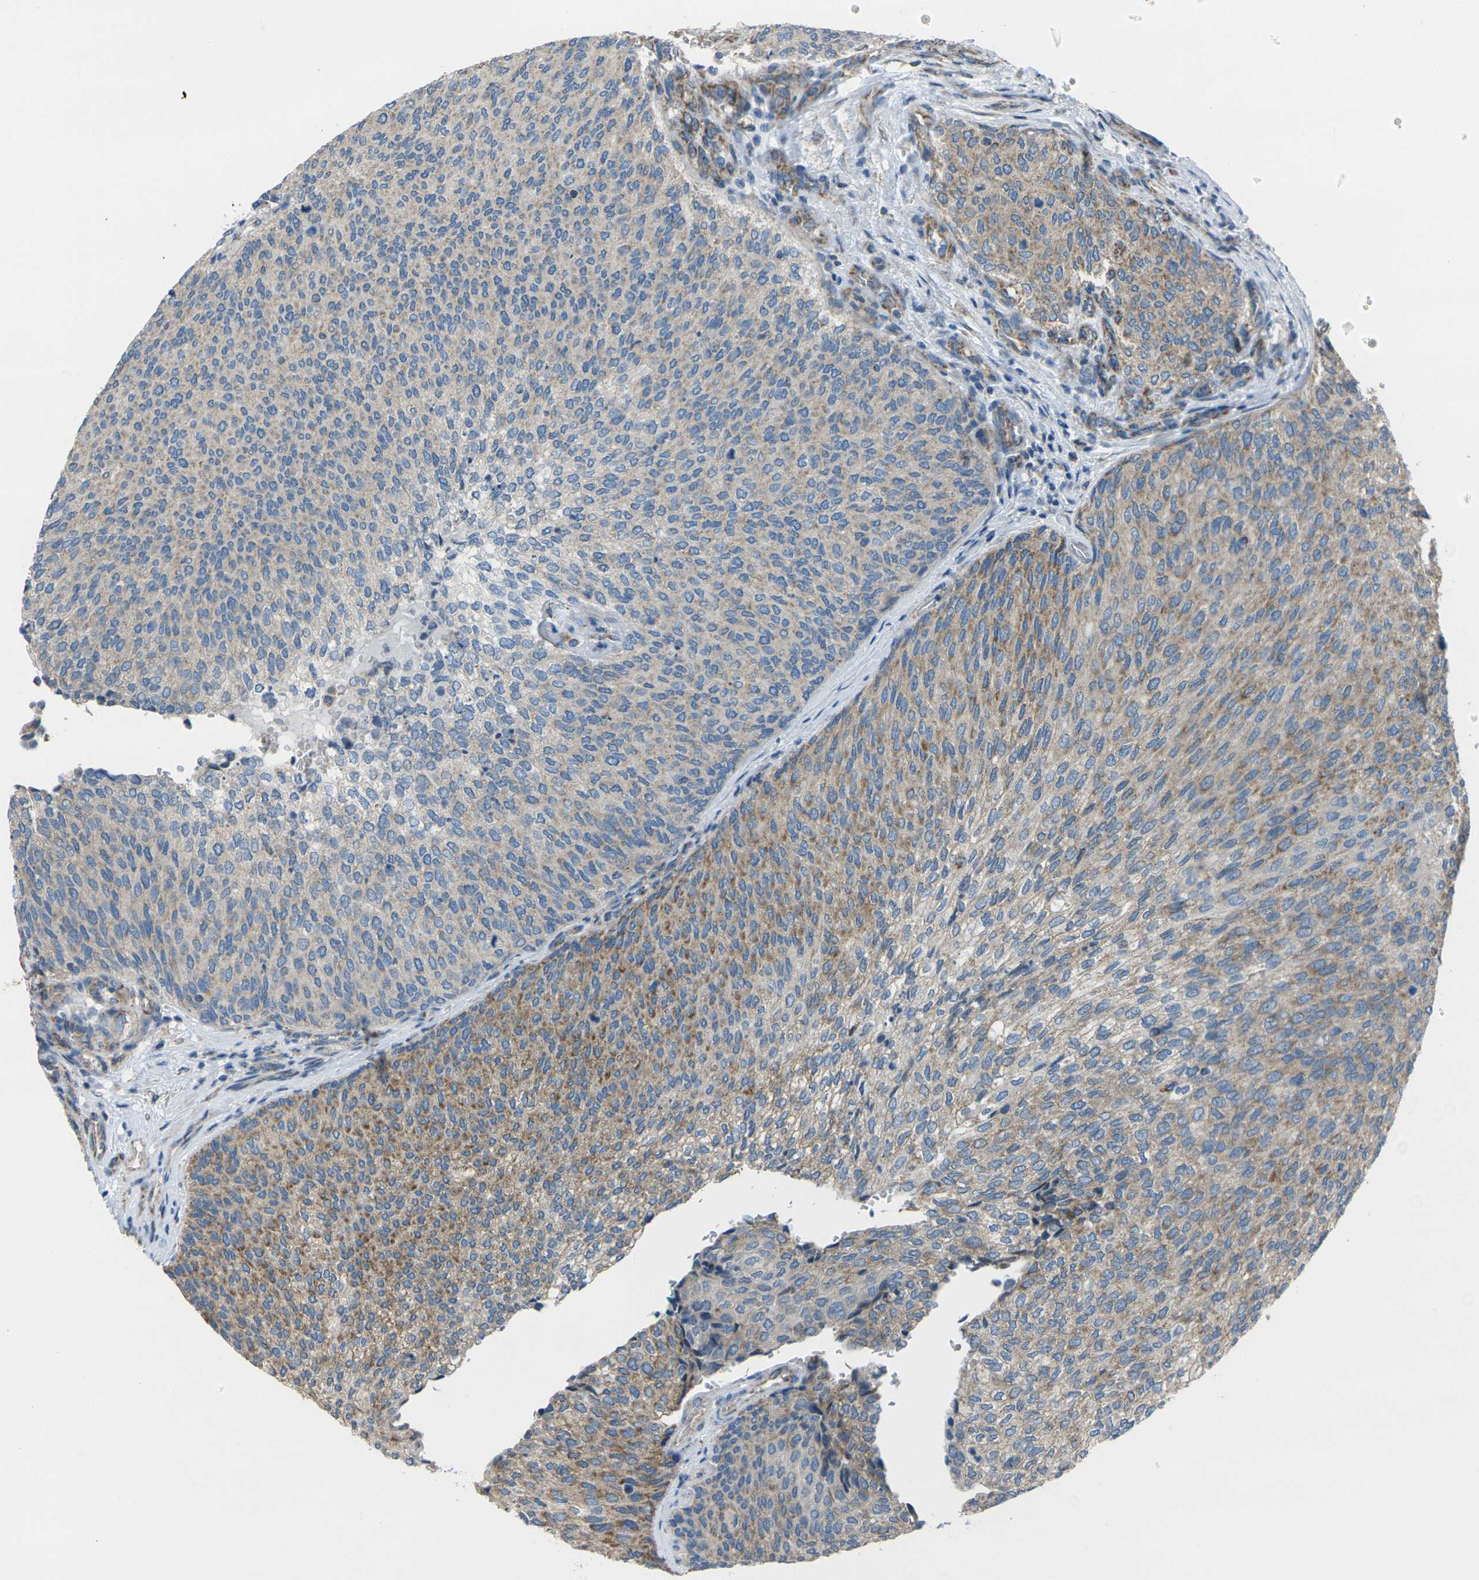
{"staining": {"intensity": "moderate", "quantity": "25%-75%", "location": "cytoplasmic/membranous"}, "tissue": "urothelial cancer", "cell_type": "Tumor cells", "image_type": "cancer", "snomed": [{"axis": "morphology", "description": "Urothelial carcinoma, Low grade"}, {"axis": "topography", "description": "Urinary bladder"}], "caption": "Urothelial carcinoma (low-grade) stained for a protein (brown) reveals moderate cytoplasmic/membranous positive staining in approximately 25%-75% of tumor cells.", "gene": "TMEM120B", "patient": {"sex": "female", "age": 79}}